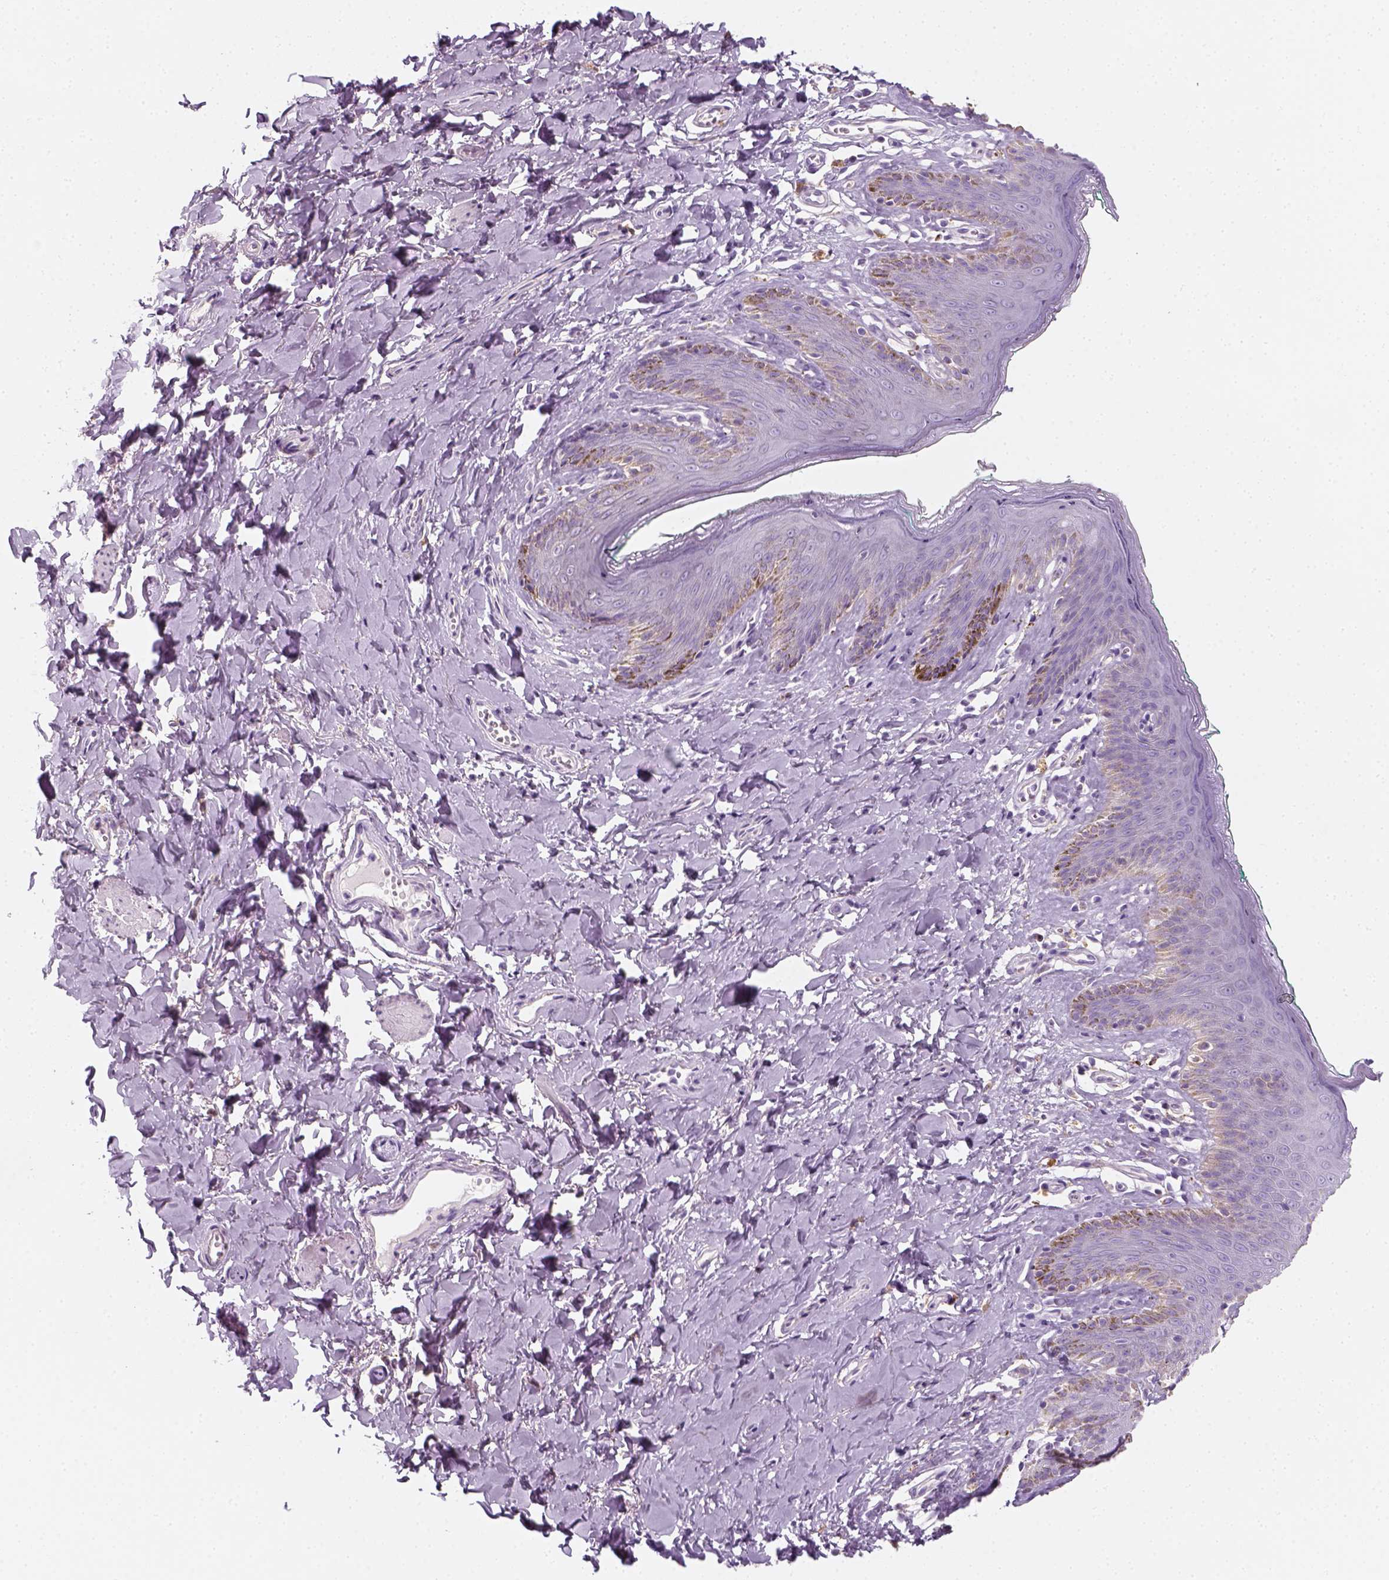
{"staining": {"intensity": "negative", "quantity": "none", "location": "none"}, "tissue": "skin", "cell_type": "Epidermal cells", "image_type": "normal", "snomed": [{"axis": "morphology", "description": "Normal tissue, NOS"}, {"axis": "topography", "description": "Vulva"}], "caption": "A high-resolution histopathology image shows immunohistochemistry (IHC) staining of benign skin, which displays no significant positivity in epidermal cells. (DAB (3,3'-diaminobenzidine) IHC, high magnification).", "gene": "AWAT2", "patient": {"sex": "female", "age": 66}}